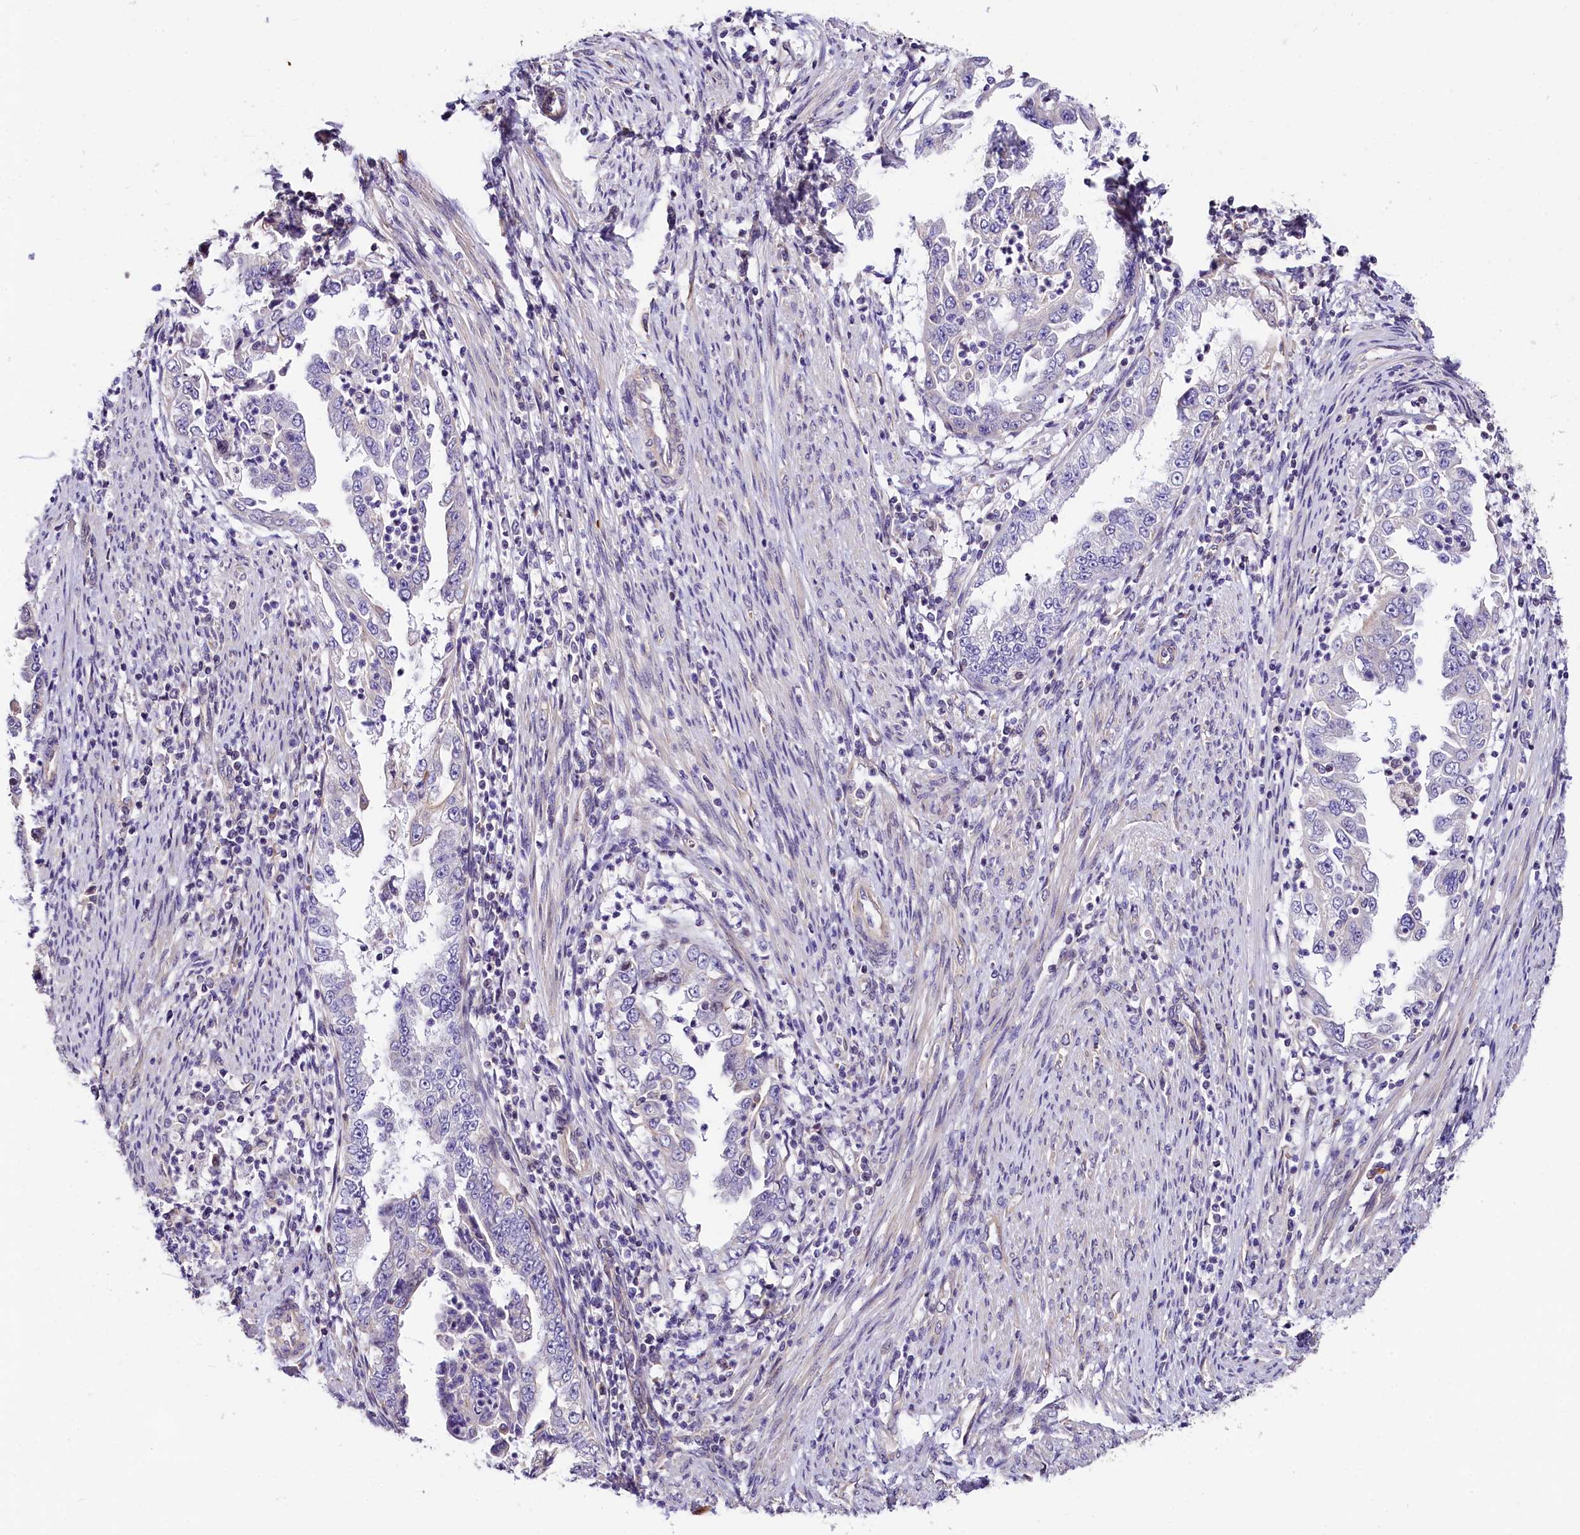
{"staining": {"intensity": "negative", "quantity": "none", "location": "none"}, "tissue": "endometrial cancer", "cell_type": "Tumor cells", "image_type": "cancer", "snomed": [{"axis": "morphology", "description": "Adenocarcinoma, NOS"}, {"axis": "topography", "description": "Endometrium"}], "caption": "This is a image of immunohistochemistry (IHC) staining of endometrial adenocarcinoma, which shows no positivity in tumor cells.", "gene": "ACAA2", "patient": {"sex": "female", "age": 85}}